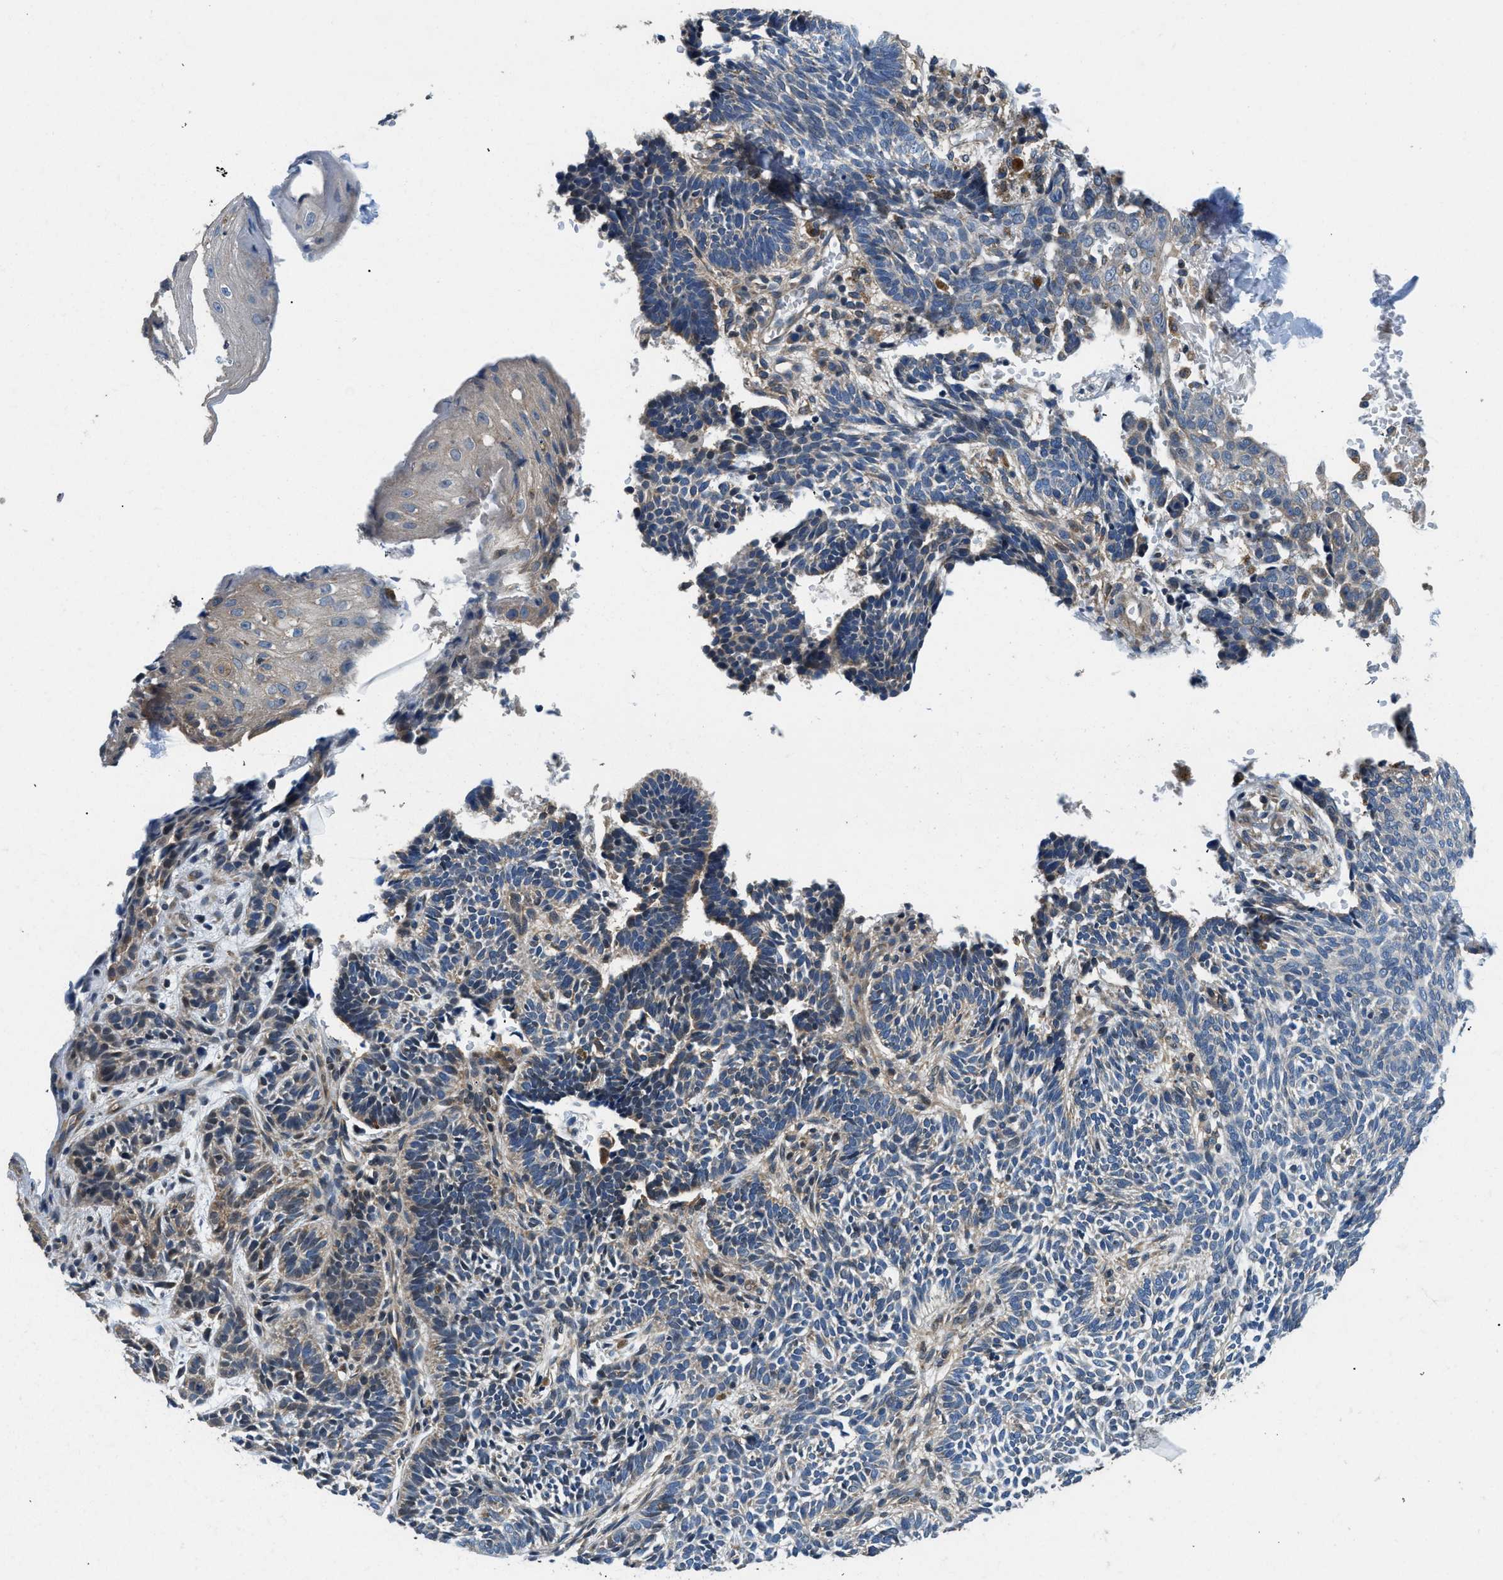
{"staining": {"intensity": "negative", "quantity": "none", "location": "none"}, "tissue": "skin cancer", "cell_type": "Tumor cells", "image_type": "cancer", "snomed": [{"axis": "morphology", "description": "Normal tissue, NOS"}, {"axis": "morphology", "description": "Basal cell carcinoma"}, {"axis": "topography", "description": "Skin"}], "caption": "Skin basal cell carcinoma was stained to show a protein in brown. There is no significant positivity in tumor cells. (Brightfield microscopy of DAB (3,3'-diaminobenzidine) immunohistochemistry (IHC) at high magnification).", "gene": "SSH2", "patient": {"sex": "male", "age": 87}}